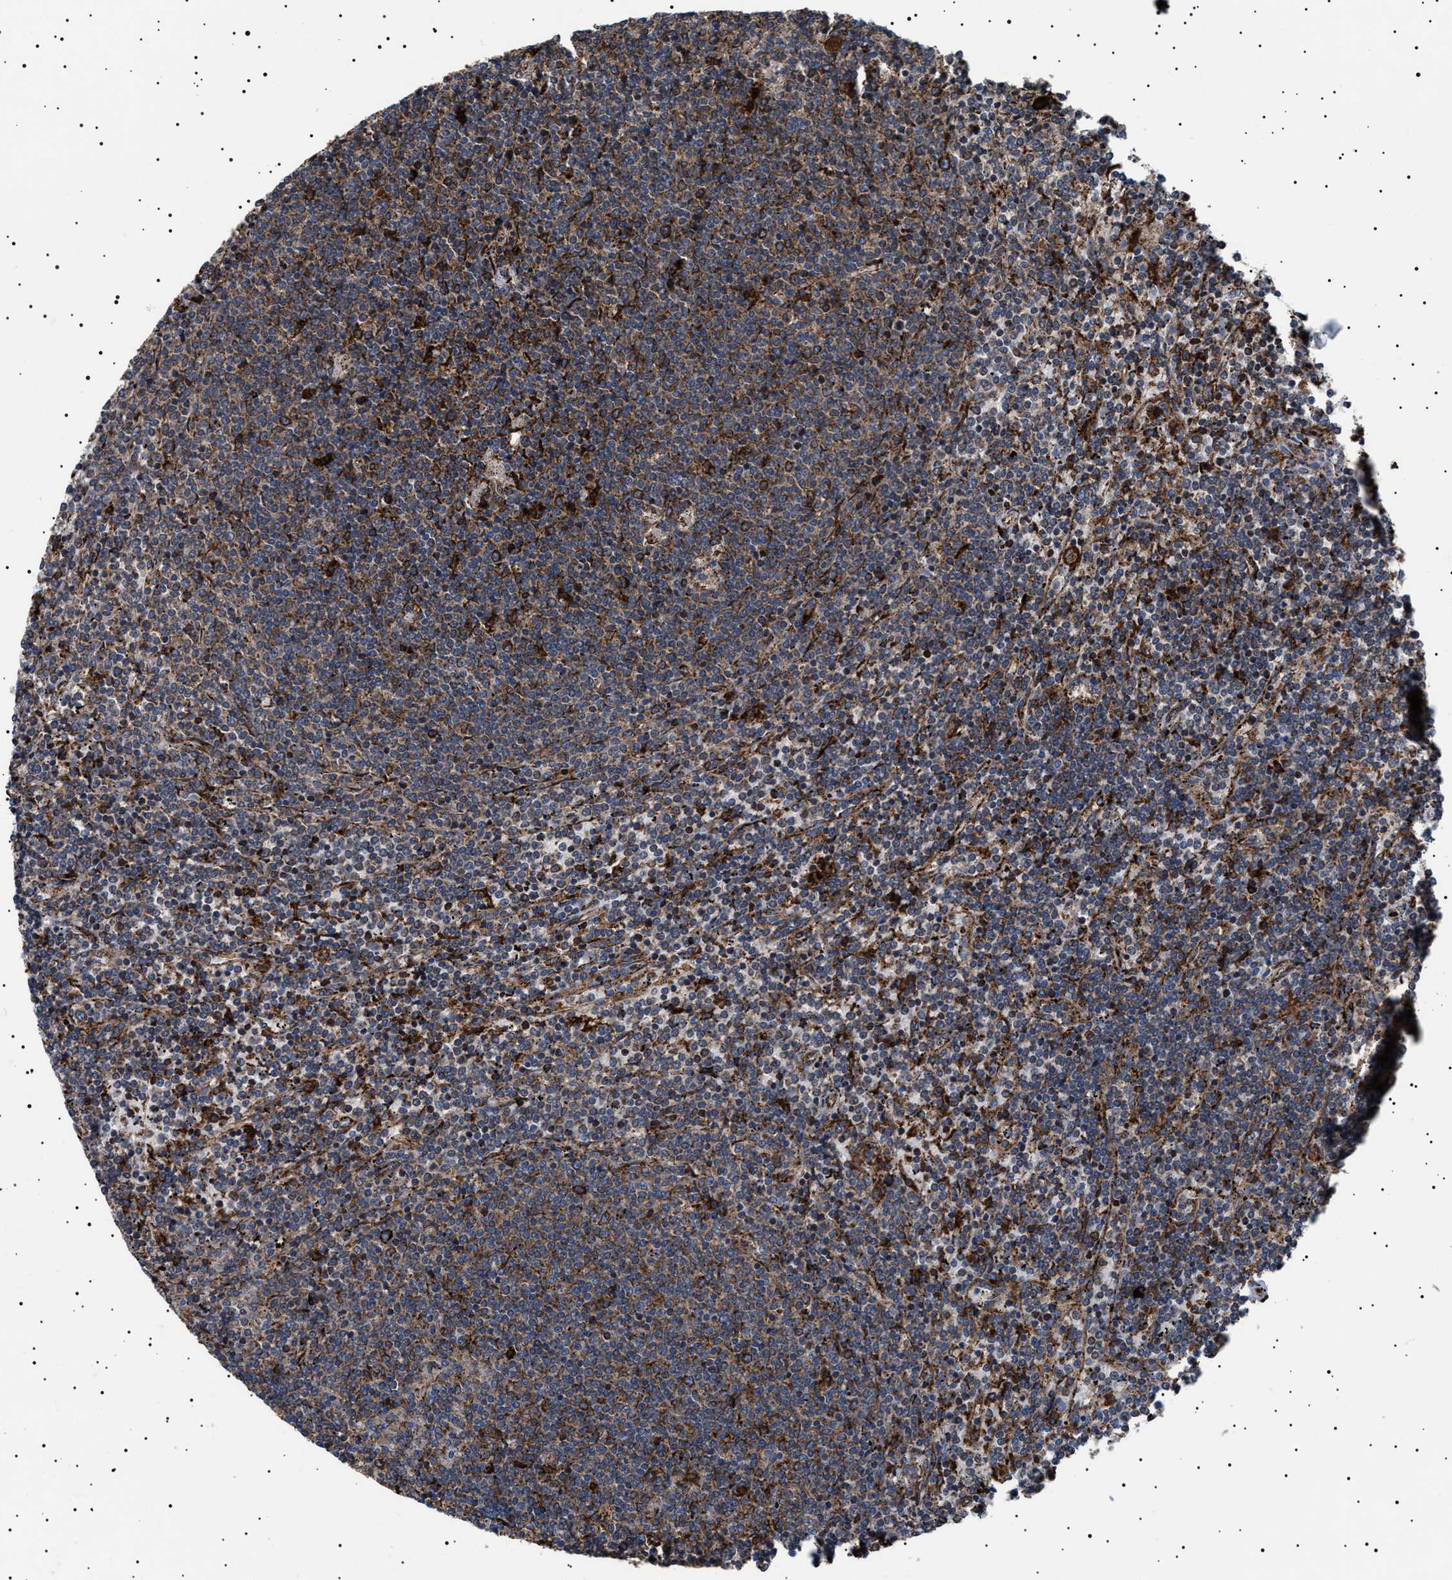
{"staining": {"intensity": "moderate", "quantity": ">75%", "location": "cytoplasmic/membranous"}, "tissue": "lymphoma", "cell_type": "Tumor cells", "image_type": "cancer", "snomed": [{"axis": "morphology", "description": "Malignant lymphoma, non-Hodgkin's type, Low grade"}, {"axis": "topography", "description": "Spleen"}], "caption": "An image of malignant lymphoma, non-Hodgkin's type (low-grade) stained for a protein reveals moderate cytoplasmic/membranous brown staining in tumor cells.", "gene": "TOP1MT", "patient": {"sex": "female", "age": 50}}